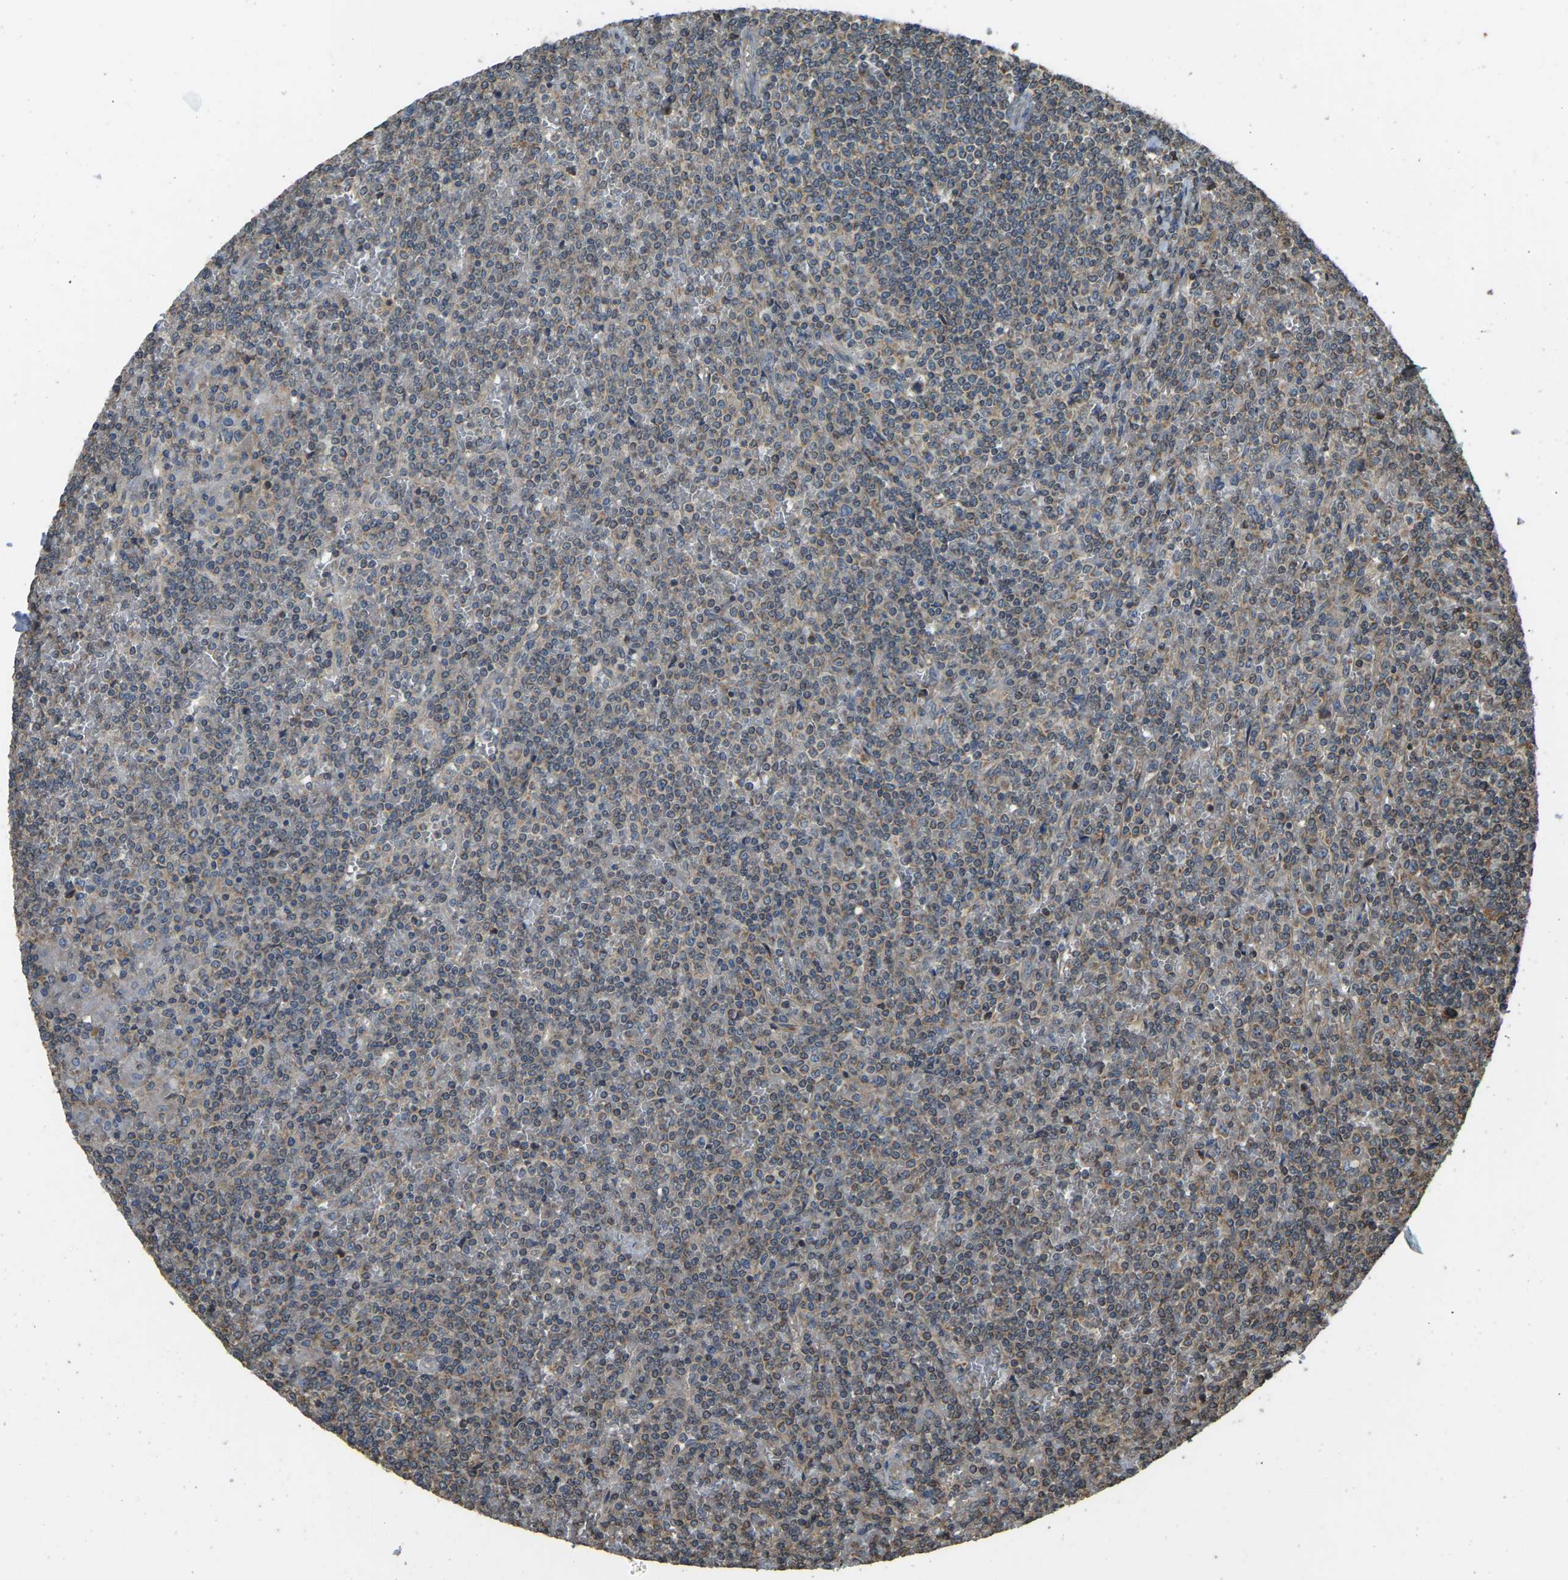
{"staining": {"intensity": "weak", "quantity": "25%-75%", "location": "cytoplasmic/membranous"}, "tissue": "lymphoma", "cell_type": "Tumor cells", "image_type": "cancer", "snomed": [{"axis": "morphology", "description": "Malignant lymphoma, non-Hodgkin's type, Low grade"}, {"axis": "topography", "description": "Spleen"}], "caption": "This micrograph reveals low-grade malignant lymphoma, non-Hodgkin's type stained with immunohistochemistry (IHC) to label a protein in brown. The cytoplasmic/membranous of tumor cells show weak positivity for the protein. Nuclei are counter-stained blue.", "gene": "GNG2", "patient": {"sex": "female", "age": 19}}